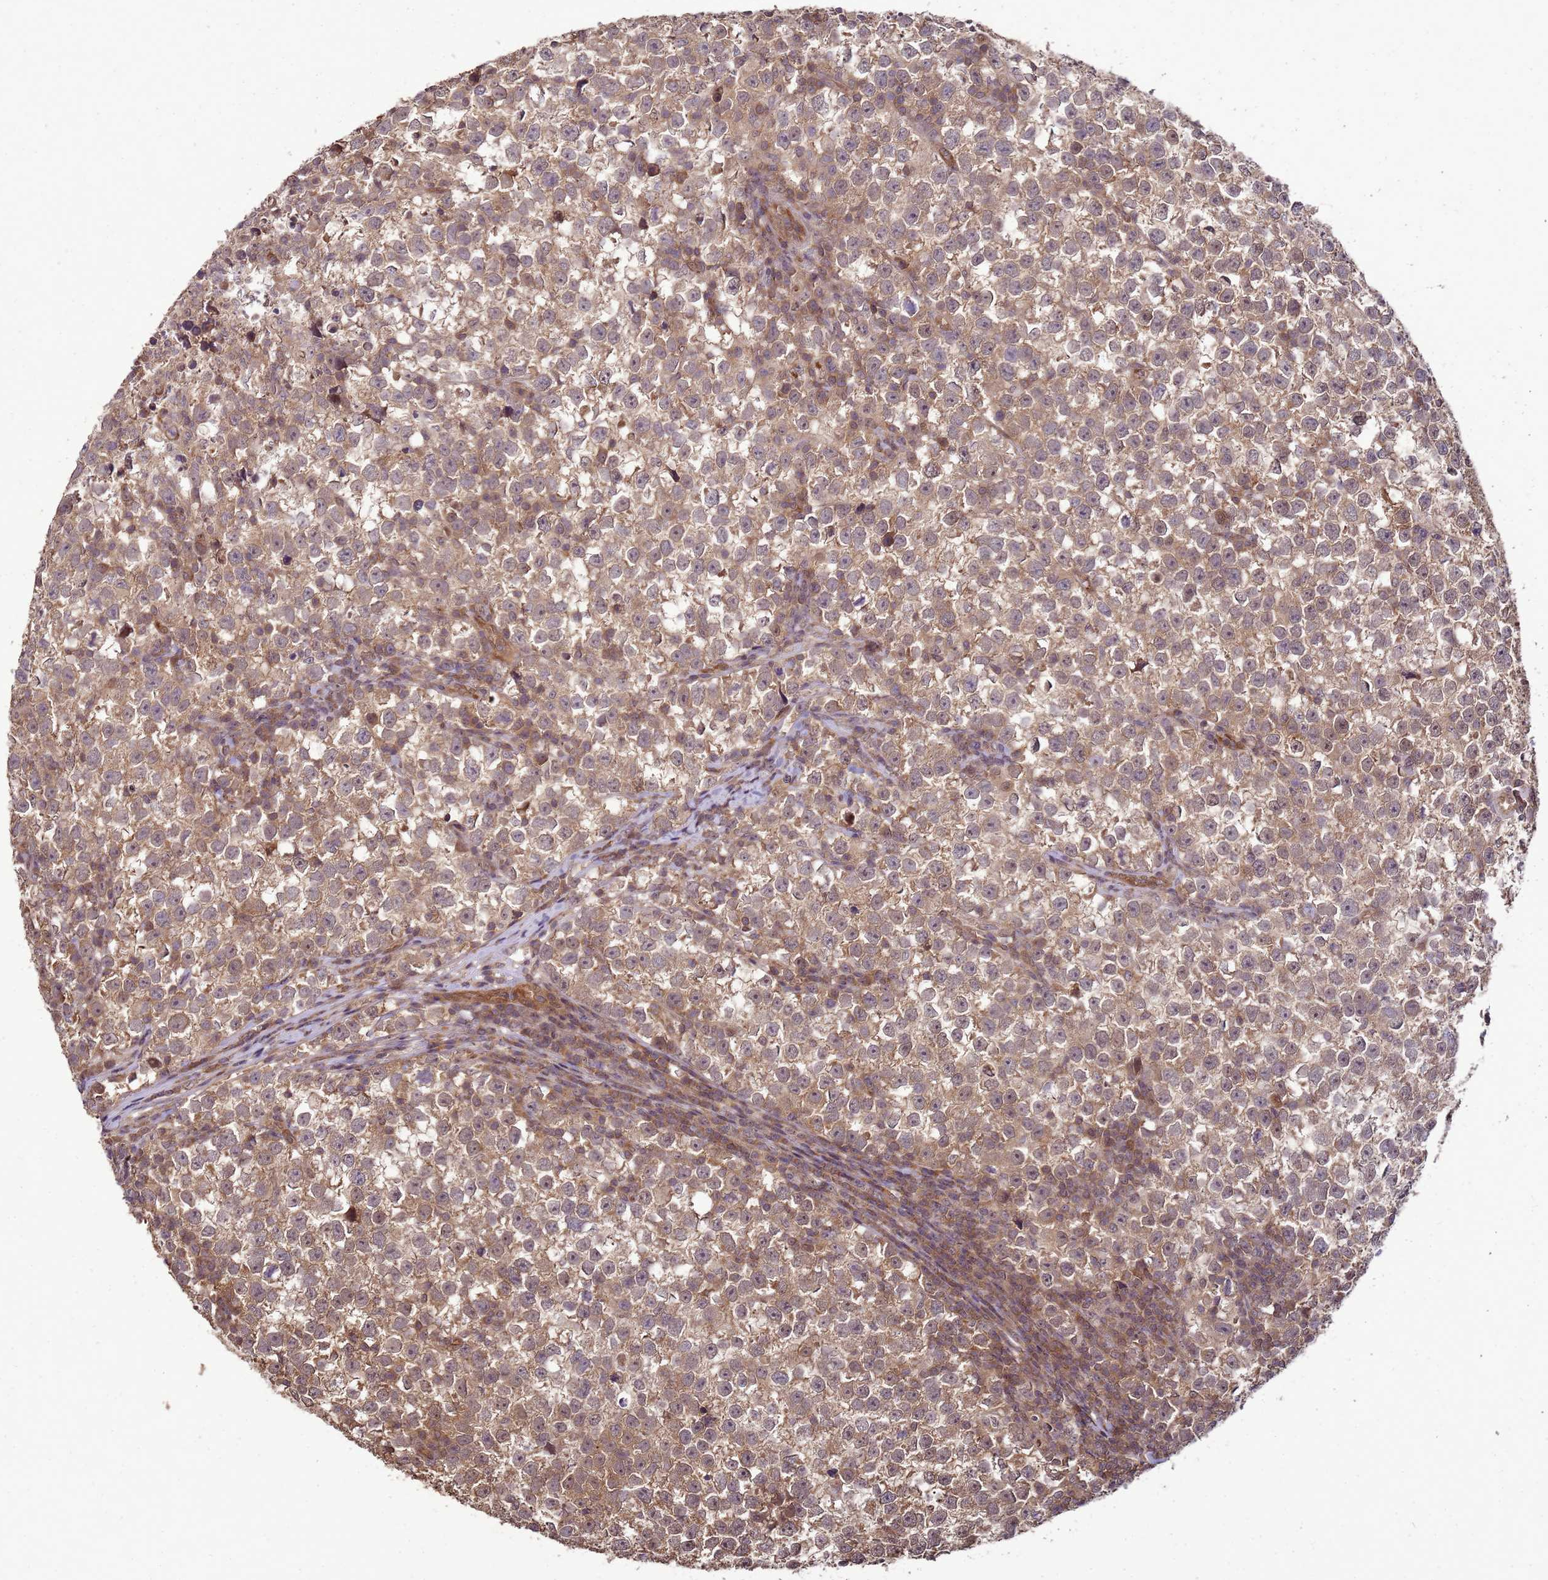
{"staining": {"intensity": "moderate", "quantity": ">75%", "location": "cytoplasmic/membranous"}, "tissue": "testis cancer", "cell_type": "Tumor cells", "image_type": "cancer", "snomed": [{"axis": "morphology", "description": "Normal tissue, NOS"}, {"axis": "morphology", "description": "Seminoma, NOS"}, {"axis": "topography", "description": "Testis"}], "caption": "This photomicrograph demonstrates testis seminoma stained with IHC to label a protein in brown. The cytoplasmic/membranous of tumor cells show moderate positivity for the protein. Nuclei are counter-stained blue.", "gene": "CRBN", "patient": {"sex": "male", "age": 43}}